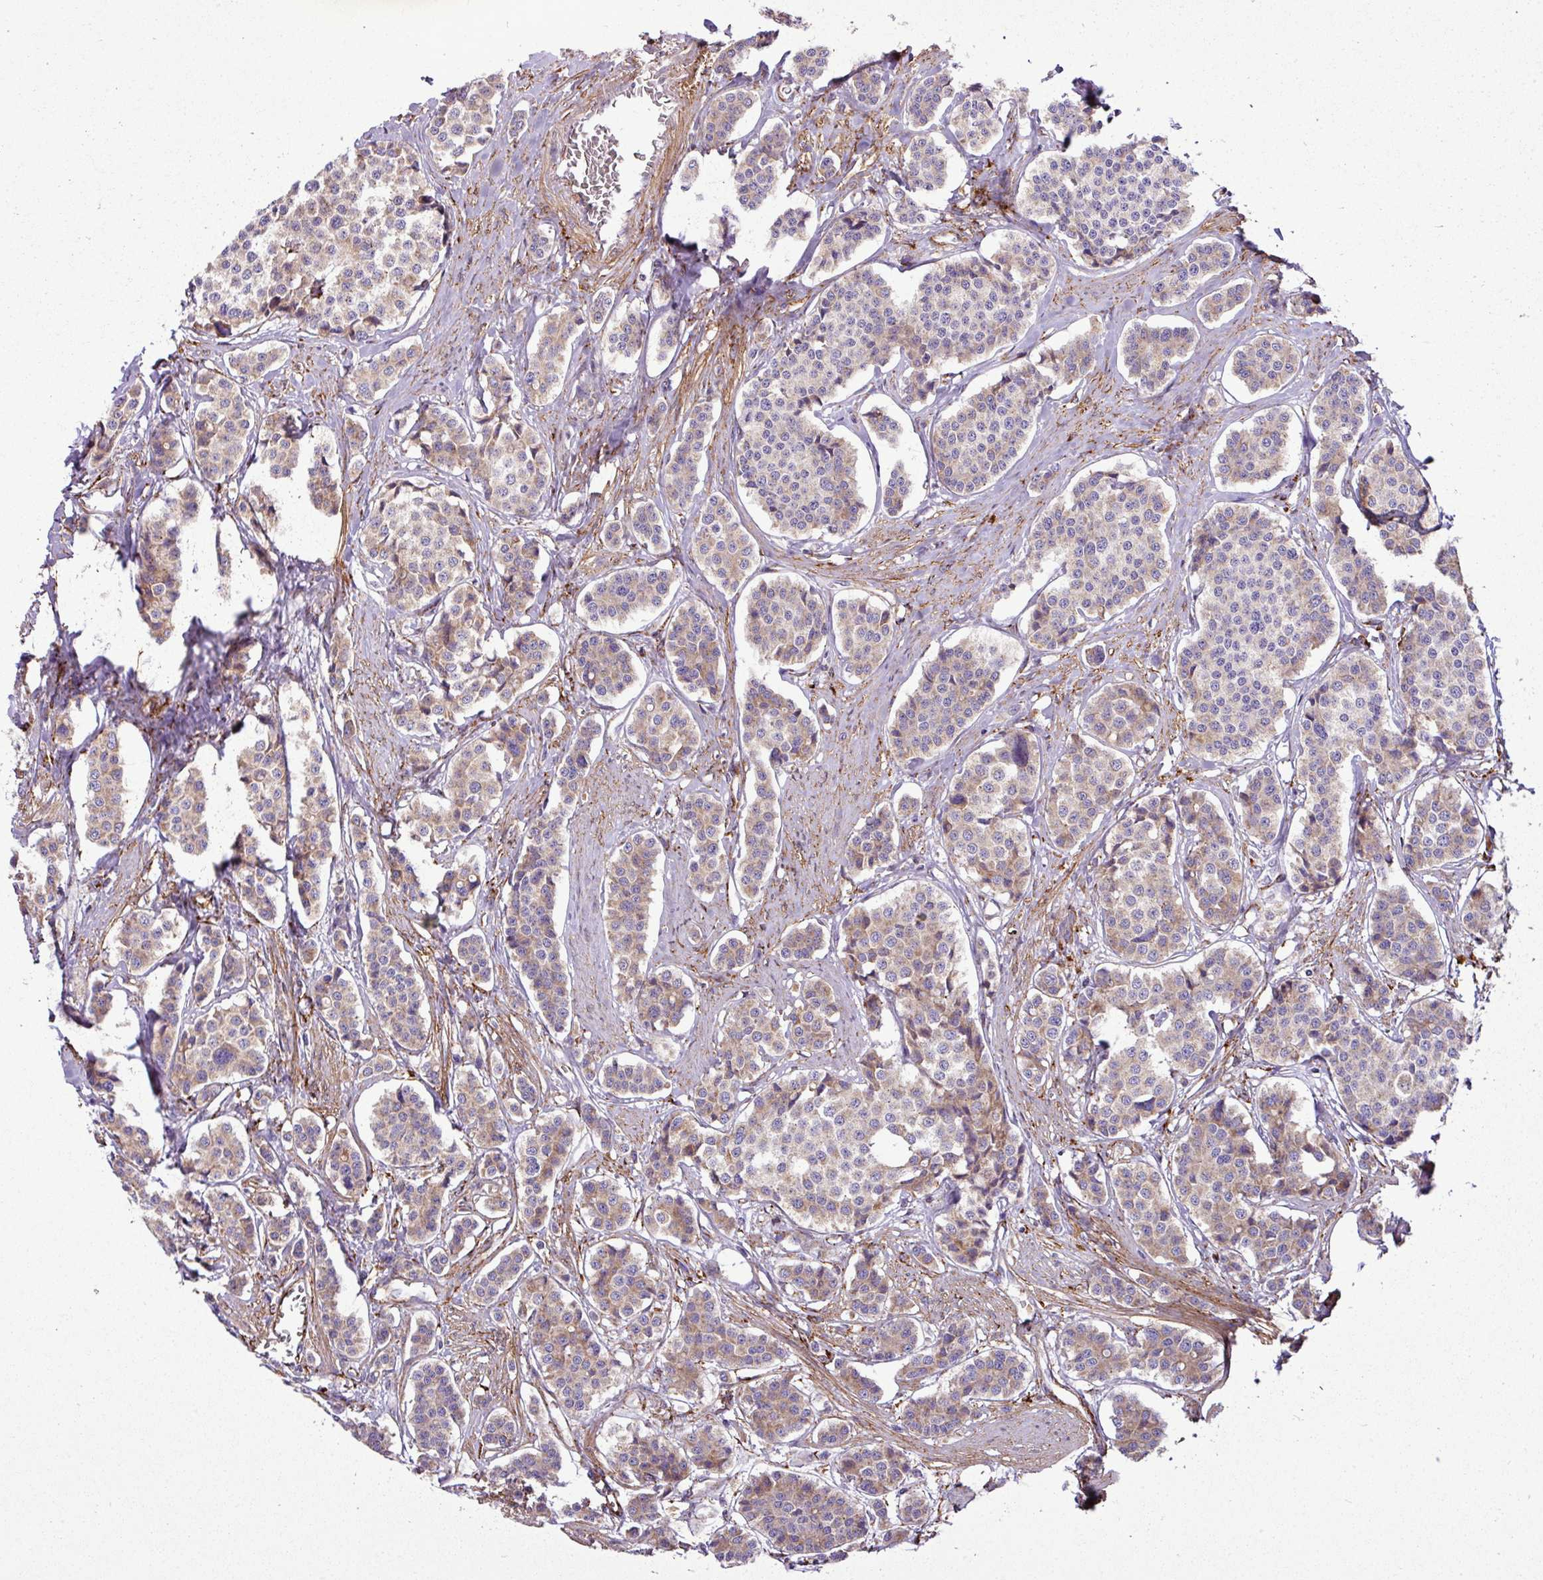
{"staining": {"intensity": "weak", "quantity": "25%-75%", "location": "cytoplasmic/membranous"}, "tissue": "carcinoid", "cell_type": "Tumor cells", "image_type": "cancer", "snomed": [{"axis": "morphology", "description": "Carcinoid, malignant, NOS"}, {"axis": "topography", "description": "Small intestine"}], "caption": "Immunohistochemical staining of malignant carcinoid exhibits low levels of weak cytoplasmic/membranous expression in about 25%-75% of tumor cells.", "gene": "FAM47E", "patient": {"sex": "male", "age": 60}}